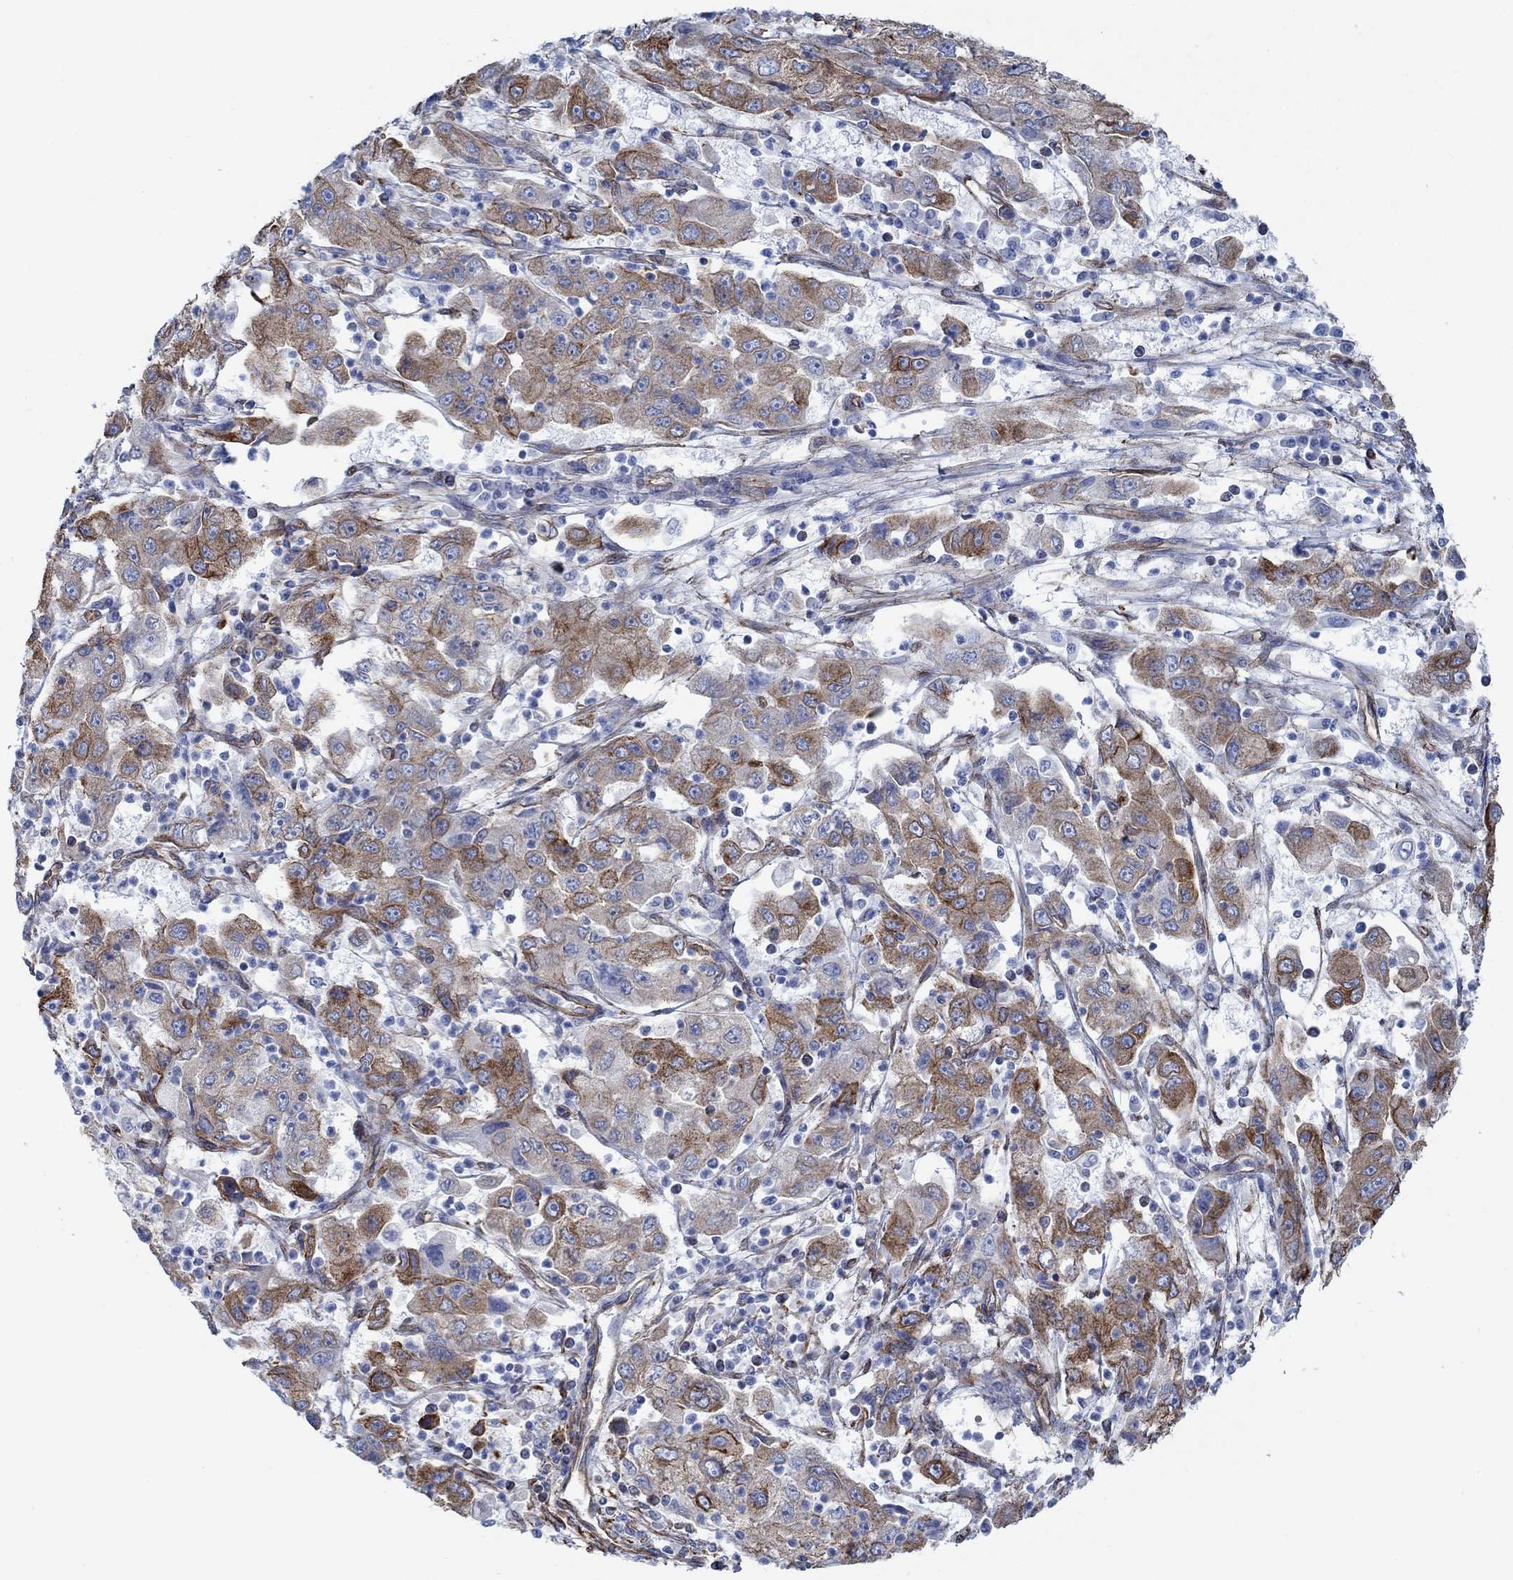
{"staining": {"intensity": "strong", "quantity": "25%-75%", "location": "cytoplasmic/membranous"}, "tissue": "cervical cancer", "cell_type": "Tumor cells", "image_type": "cancer", "snomed": [{"axis": "morphology", "description": "Squamous cell carcinoma, NOS"}, {"axis": "topography", "description": "Cervix"}], "caption": "High-magnification brightfield microscopy of cervical cancer (squamous cell carcinoma) stained with DAB (3,3'-diaminobenzidine) (brown) and counterstained with hematoxylin (blue). tumor cells exhibit strong cytoplasmic/membranous expression is appreciated in about25%-75% of cells.", "gene": "STC2", "patient": {"sex": "female", "age": 36}}